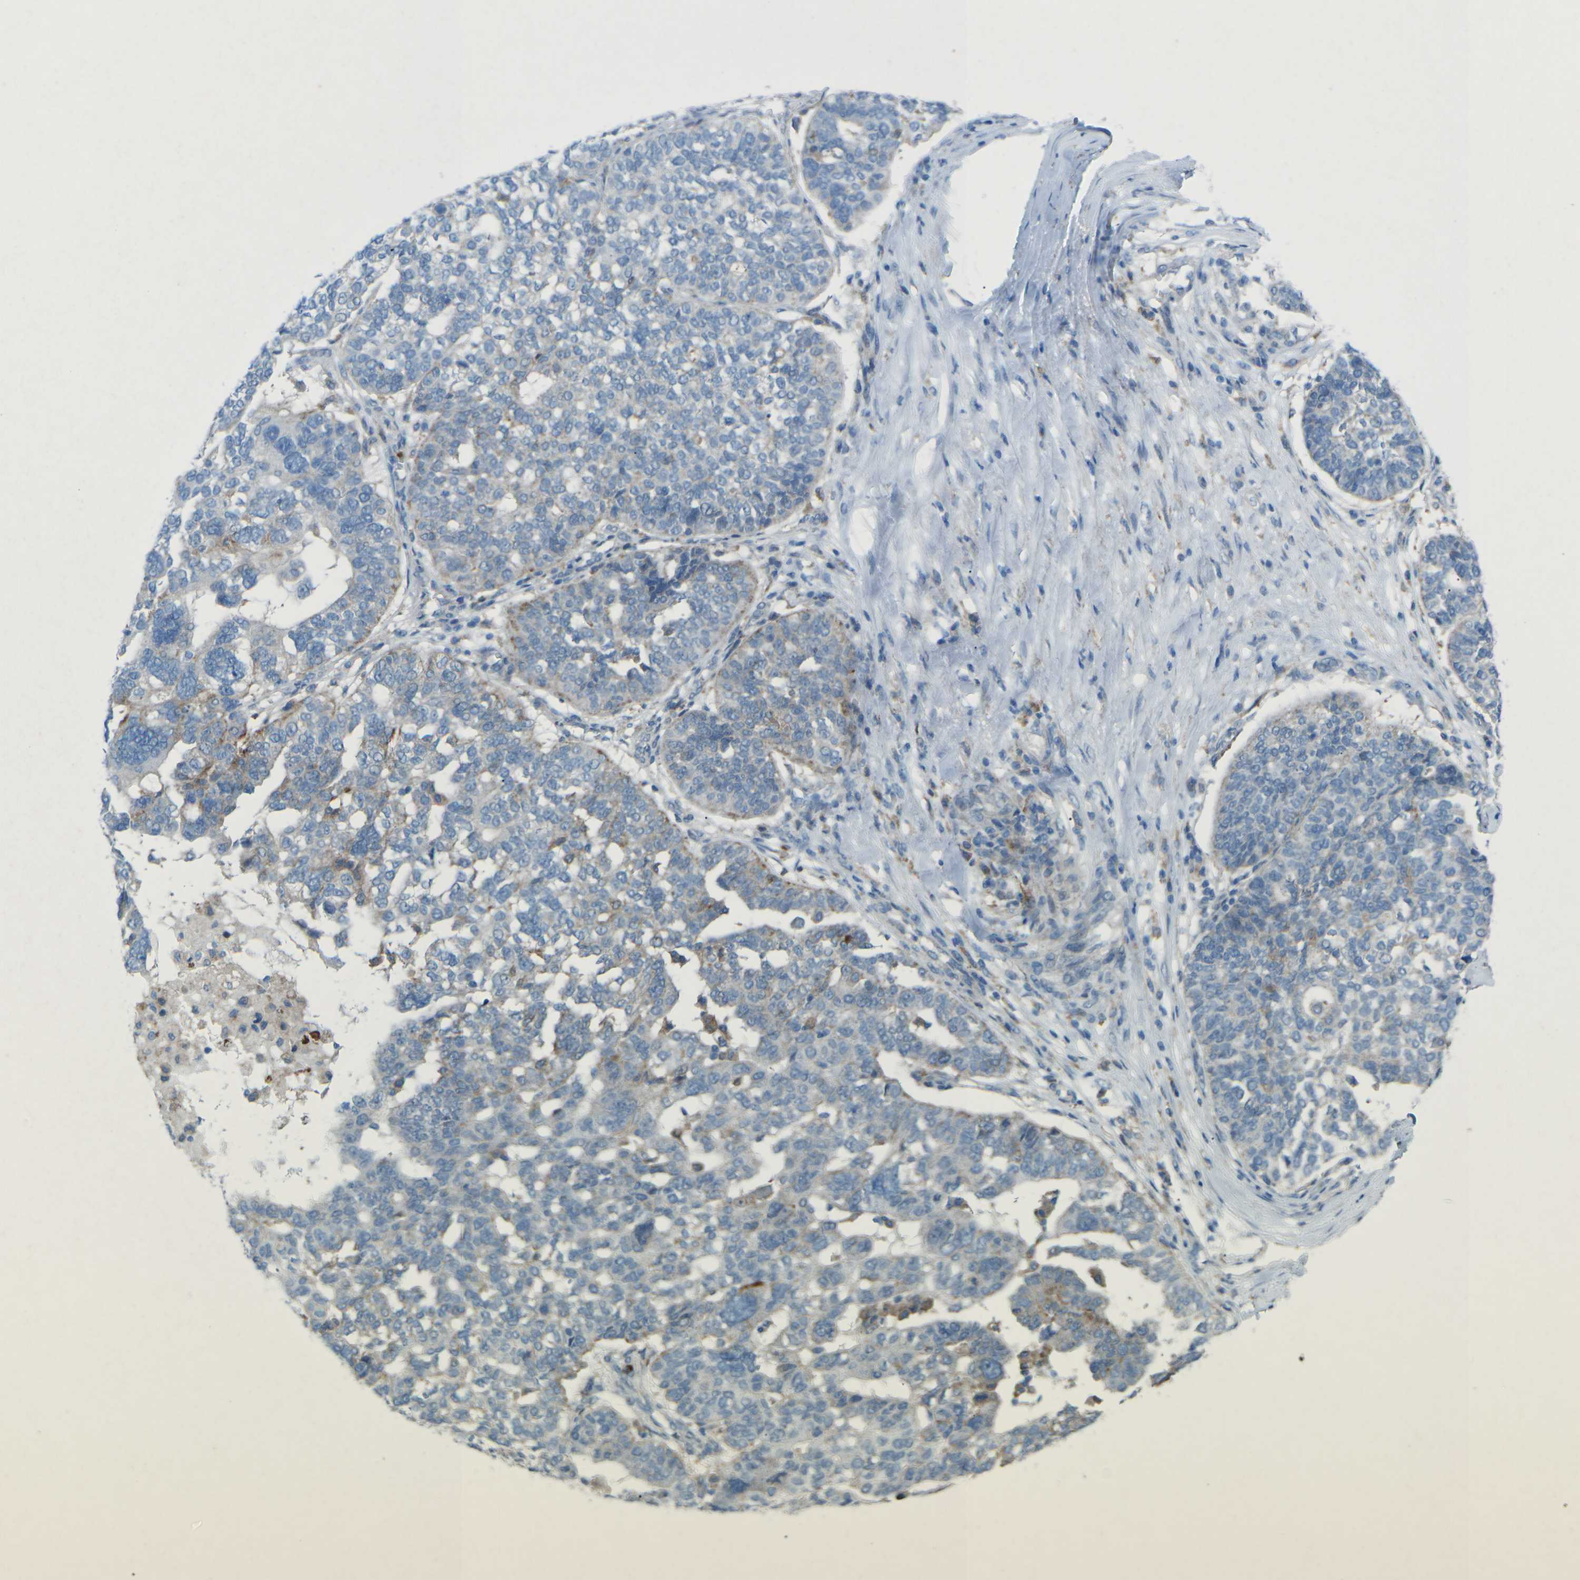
{"staining": {"intensity": "weak", "quantity": "25%-75%", "location": "cytoplasmic/membranous"}, "tissue": "ovarian cancer", "cell_type": "Tumor cells", "image_type": "cancer", "snomed": [{"axis": "morphology", "description": "Cystadenocarcinoma, serous, NOS"}, {"axis": "topography", "description": "Ovary"}], "caption": "Tumor cells display low levels of weak cytoplasmic/membranous staining in about 25%-75% of cells in ovarian cancer (serous cystadenocarcinoma).", "gene": "STK11", "patient": {"sex": "female", "age": 59}}